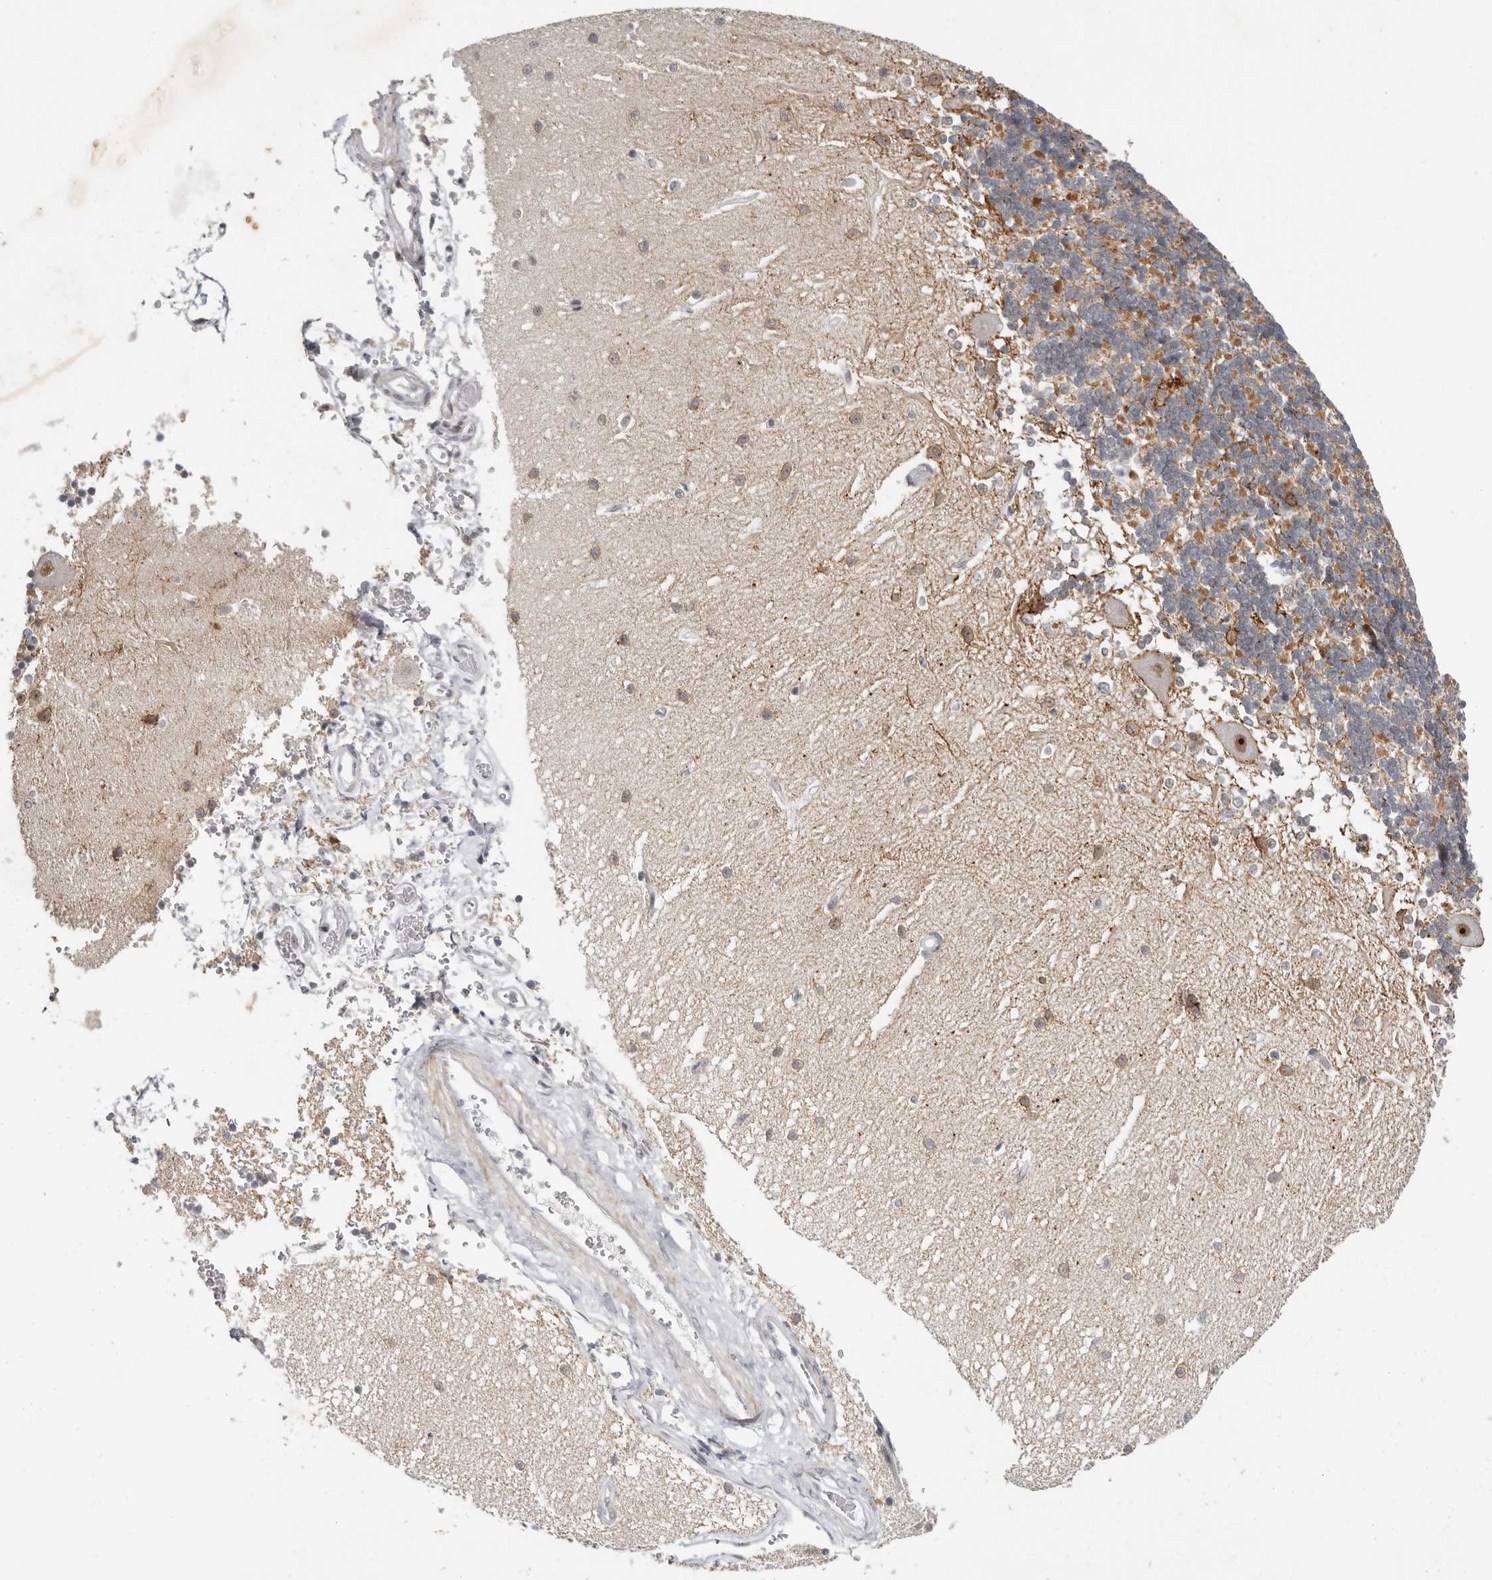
{"staining": {"intensity": "weak", "quantity": "<25%", "location": "cytoplasmic/membranous"}, "tissue": "cerebellum", "cell_type": "Cells in granular layer", "image_type": "normal", "snomed": [{"axis": "morphology", "description": "Normal tissue, NOS"}, {"axis": "topography", "description": "Cerebellum"}], "caption": "Immunohistochemistry (IHC) of unremarkable human cerebellum reveals no expression in cells in granular layer.", "gene": "LARP7", "patient": {"sex": "male", "age": 37}}